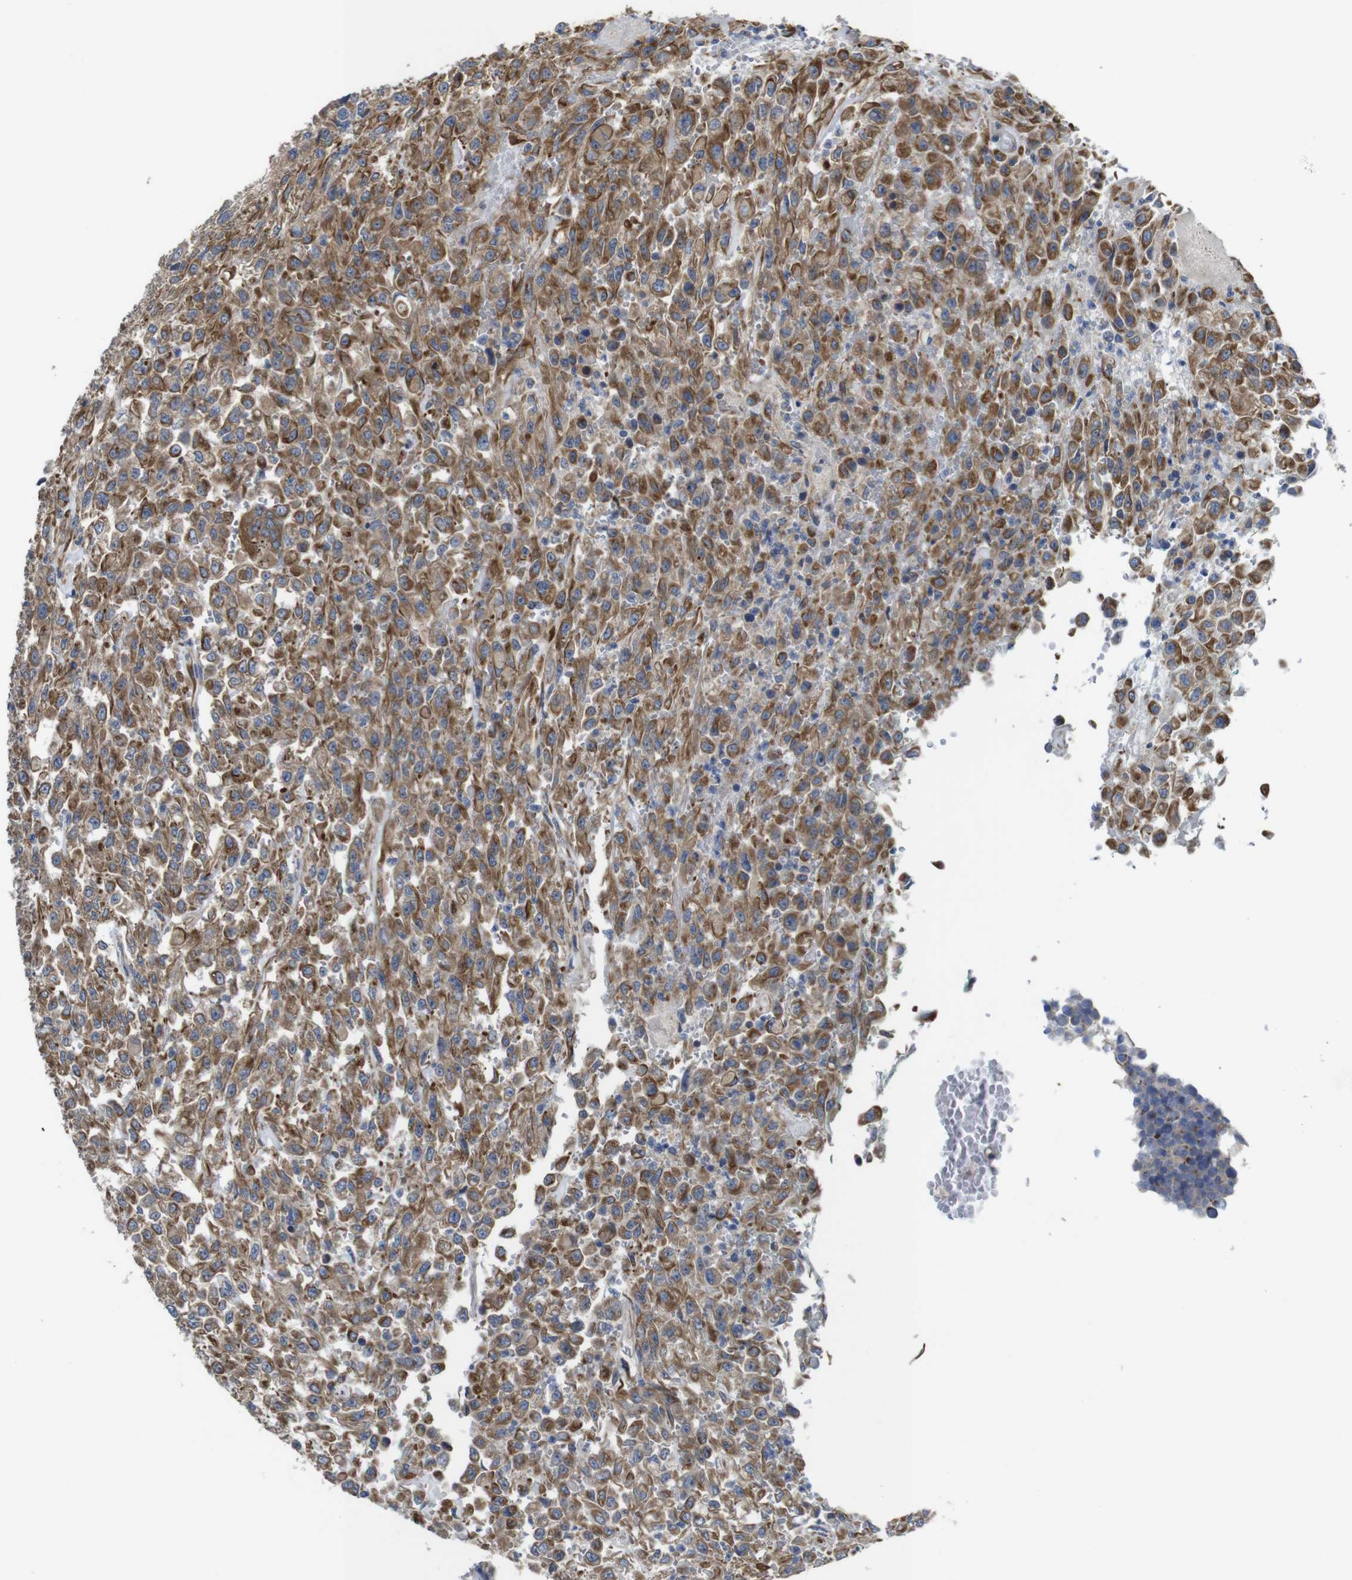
{"staining": {"intensity": "moderate", "quantity": ">75%", "location": "cytoplasmic/membranous"}, "tissue": "urothelial cancer", "cell_type": "Tumor cells", "image_type": "cancer", "snomed": [{"axis": "morphology", "description": "Urothelial carcinoma, High grade"}, {"axis": "topography", "description": "Urinary bladder"}], "caption": "Immunohistochemical staining of urothelial carcinoma (high-grade) exhibits medium levels of moderate cytoplasmic/membranous positivity in about >75% of tumor cells.", "gene": "POMK", "patient": {"sex": "male", "age": 46}}